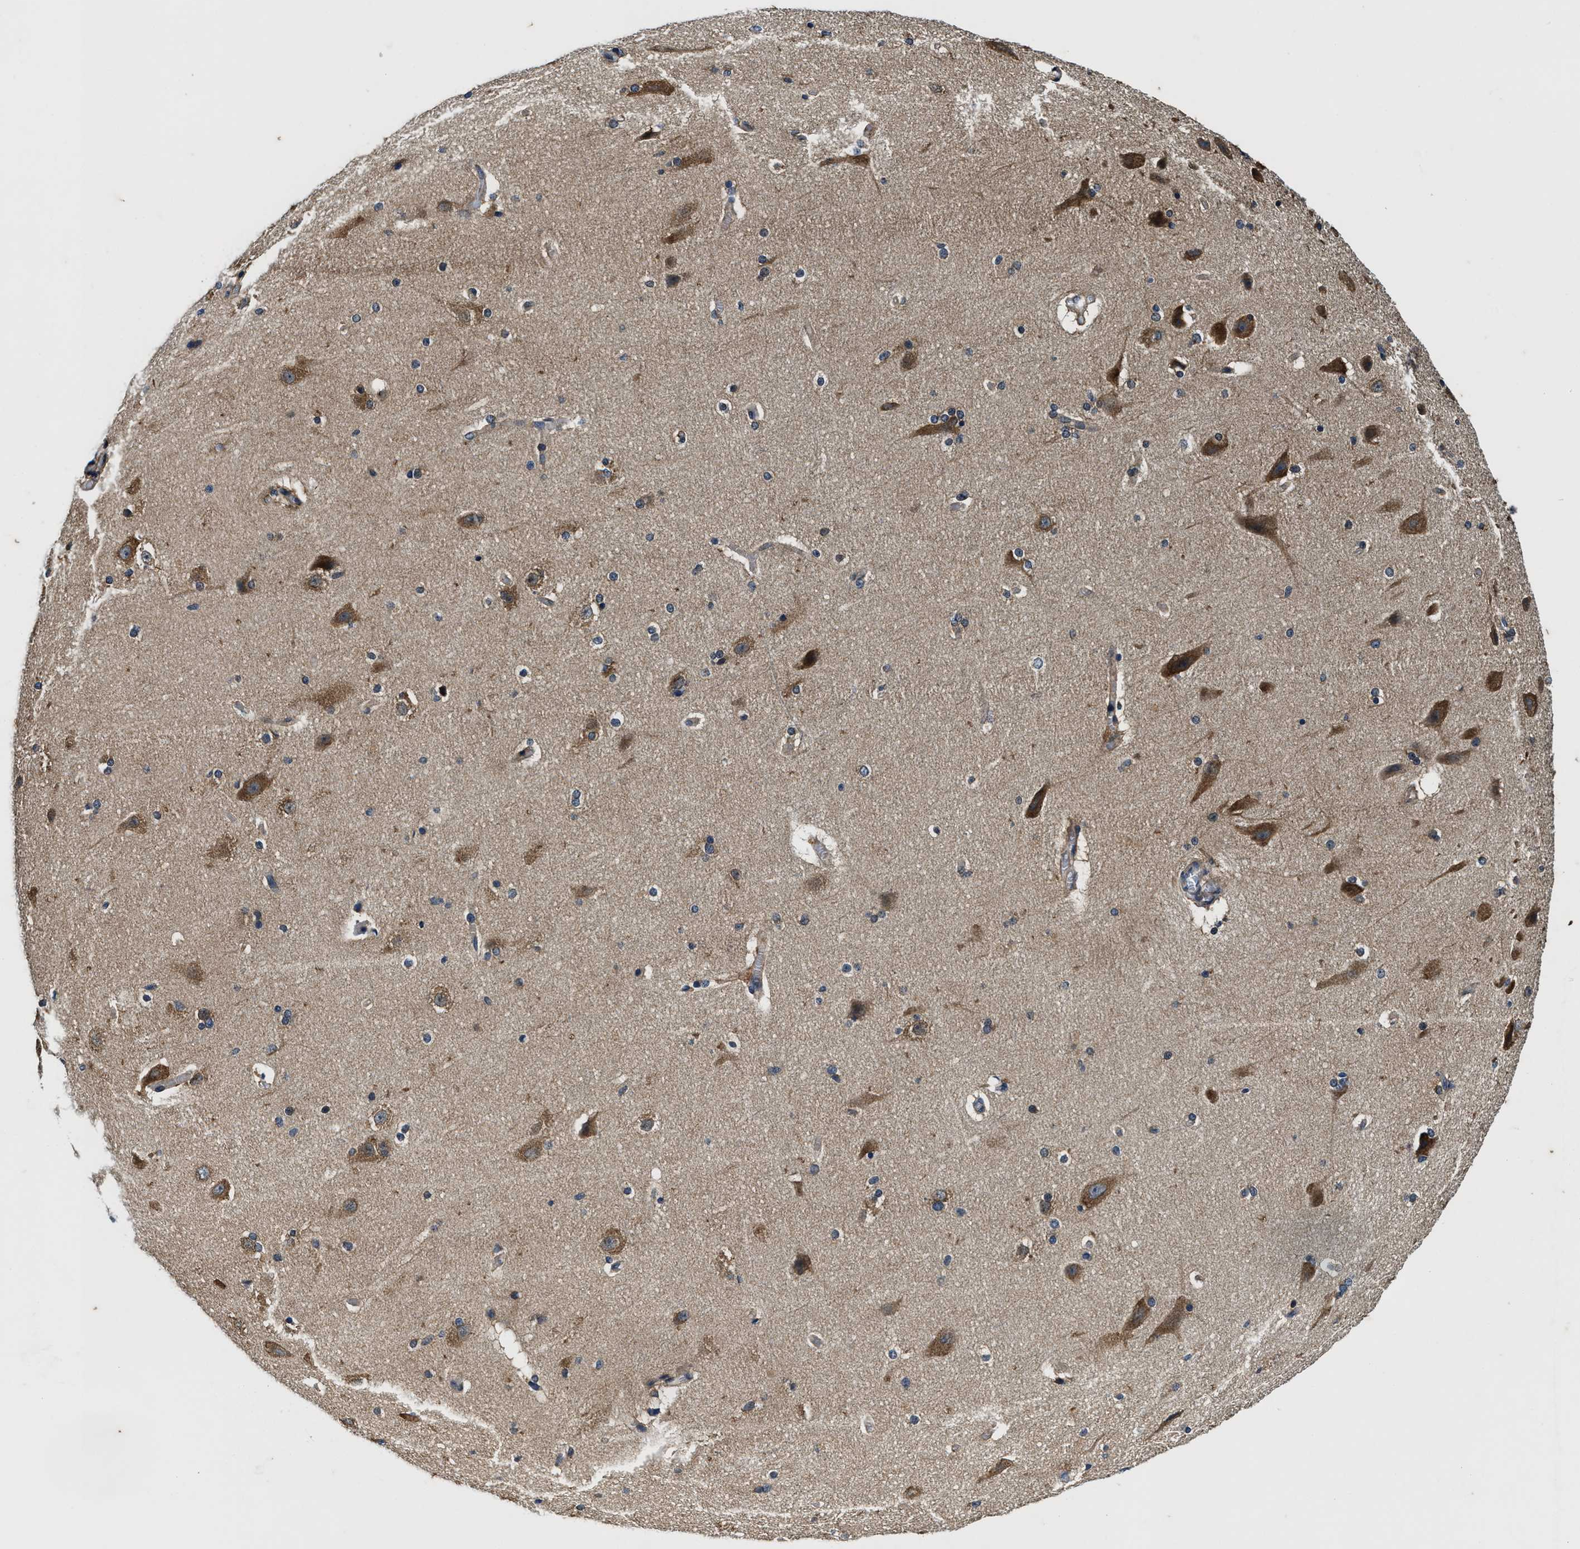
{"staining": {"intensity": "negative", "quantity": "none", "location": "none"}, "tissue": "cerebral cortex", "cell_type": "Endothelial cells", "image_type": "normal", "snomed": [{"axis": "morphology", "description": "Normal tissue, NOS"}, {"axis": "topography", "description": "Cerebral cortex"}, {"axis": "topography", "description": "Hippocampus"}], "caption": "Image shows no significant protein positivity in endothelial cells of benign cerebral cortex.", "gene": "PI4KB", "patient": {"sex": "female", "age": 19}}